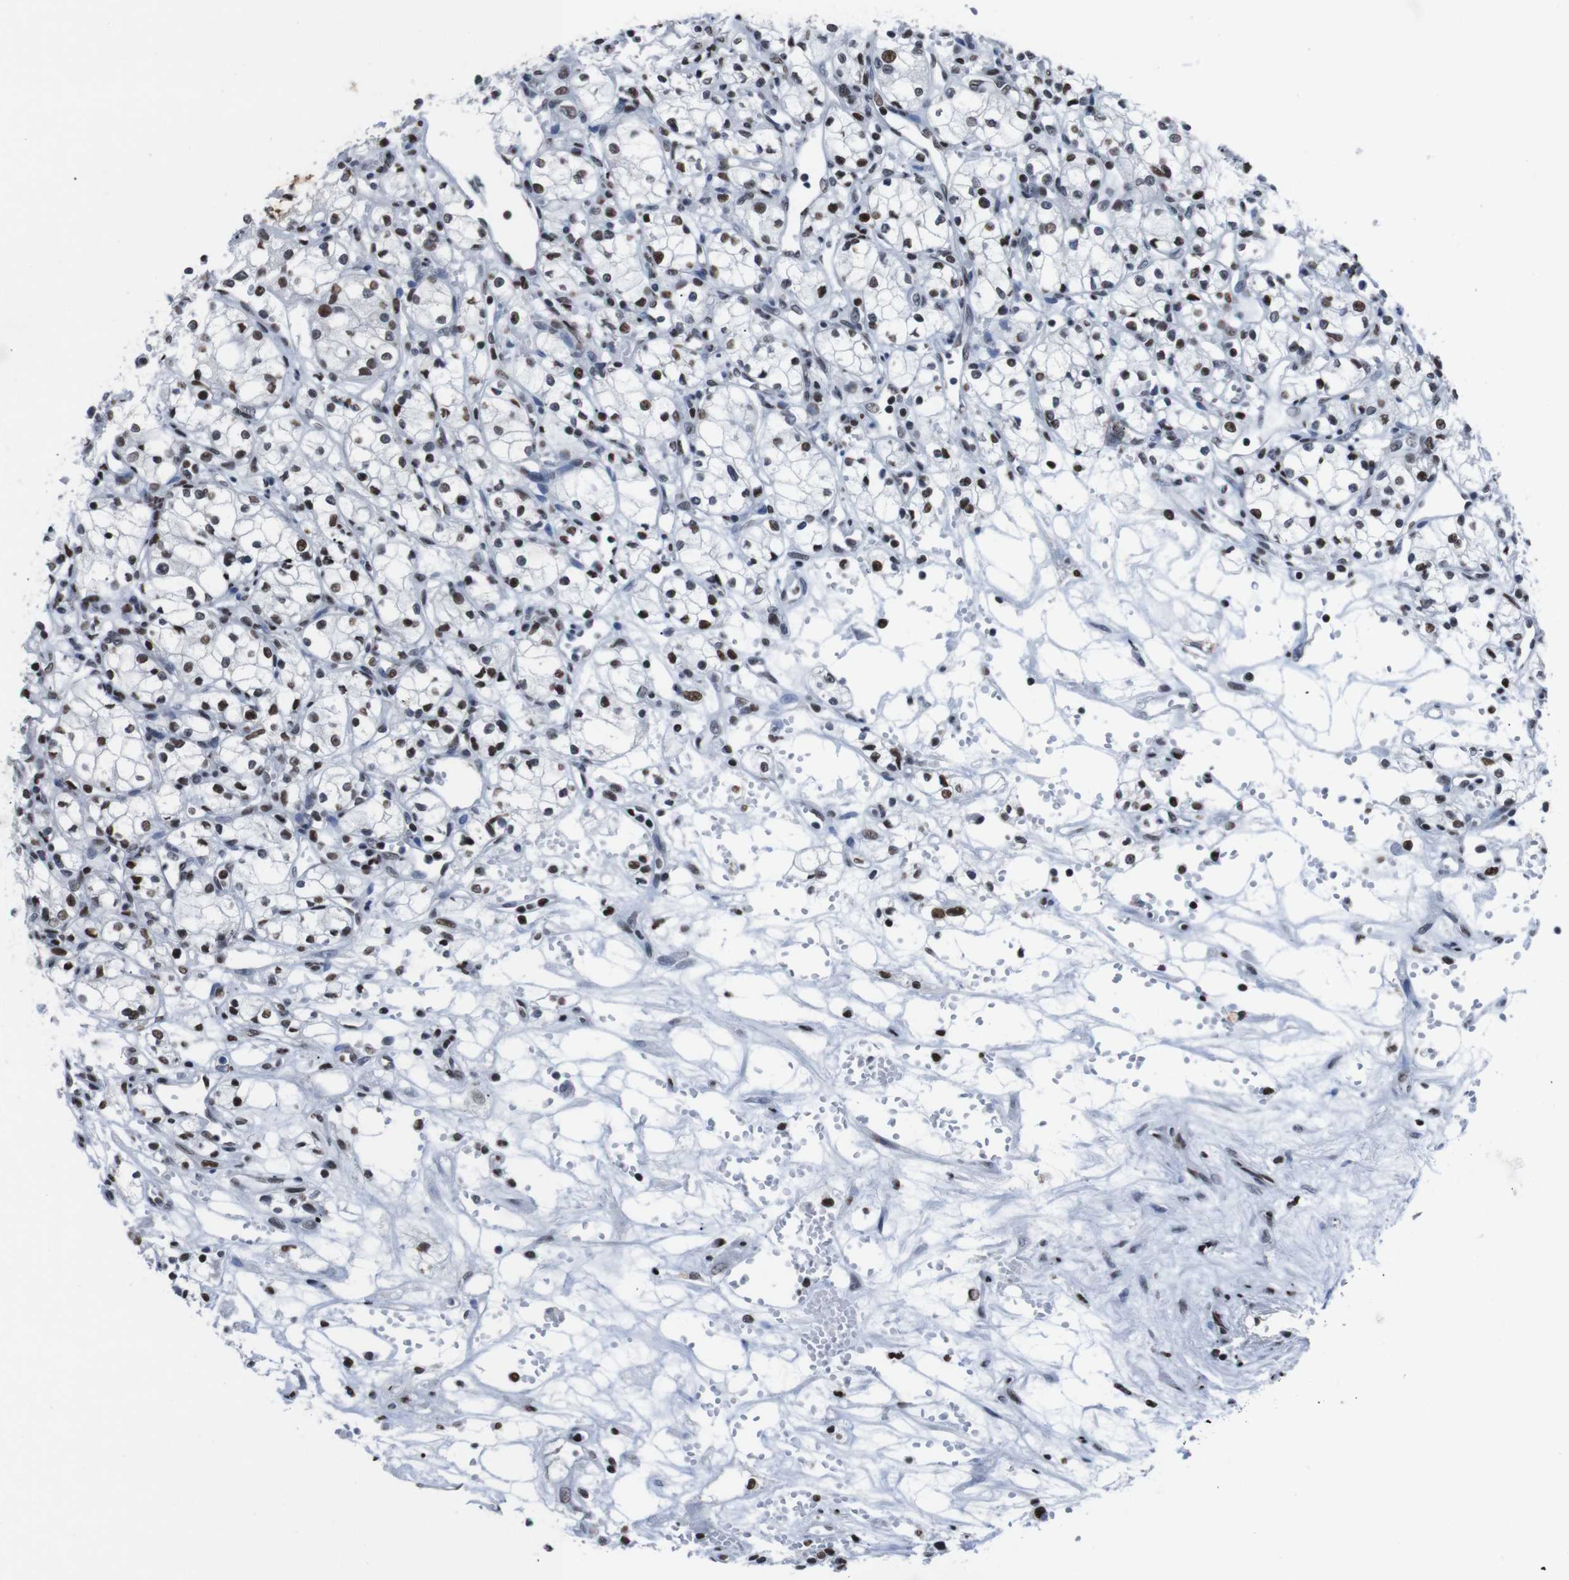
{"staining": {"intensity": "moderate", "quantity": ">75%", "location": "nuclear"}, "tissue": "renal cancer", "cell_type": "Tumor cells", "image_type": "cancer", "snomed": [{"axis": "morphology", "description": "Normal tissue, NOS"}, {"axis": "morphology", "description": "Adenocarcinoma, NOS"}, {"axis": "topography", "description": "Kidney"}], "caption": "Tumor cells show medium levels of moderate nuclear positivity in about >75% of cells in human adenocarcinoma (renal).", "gene": "PIP4P2", "patient": {"sex": "male", "age": 59}}